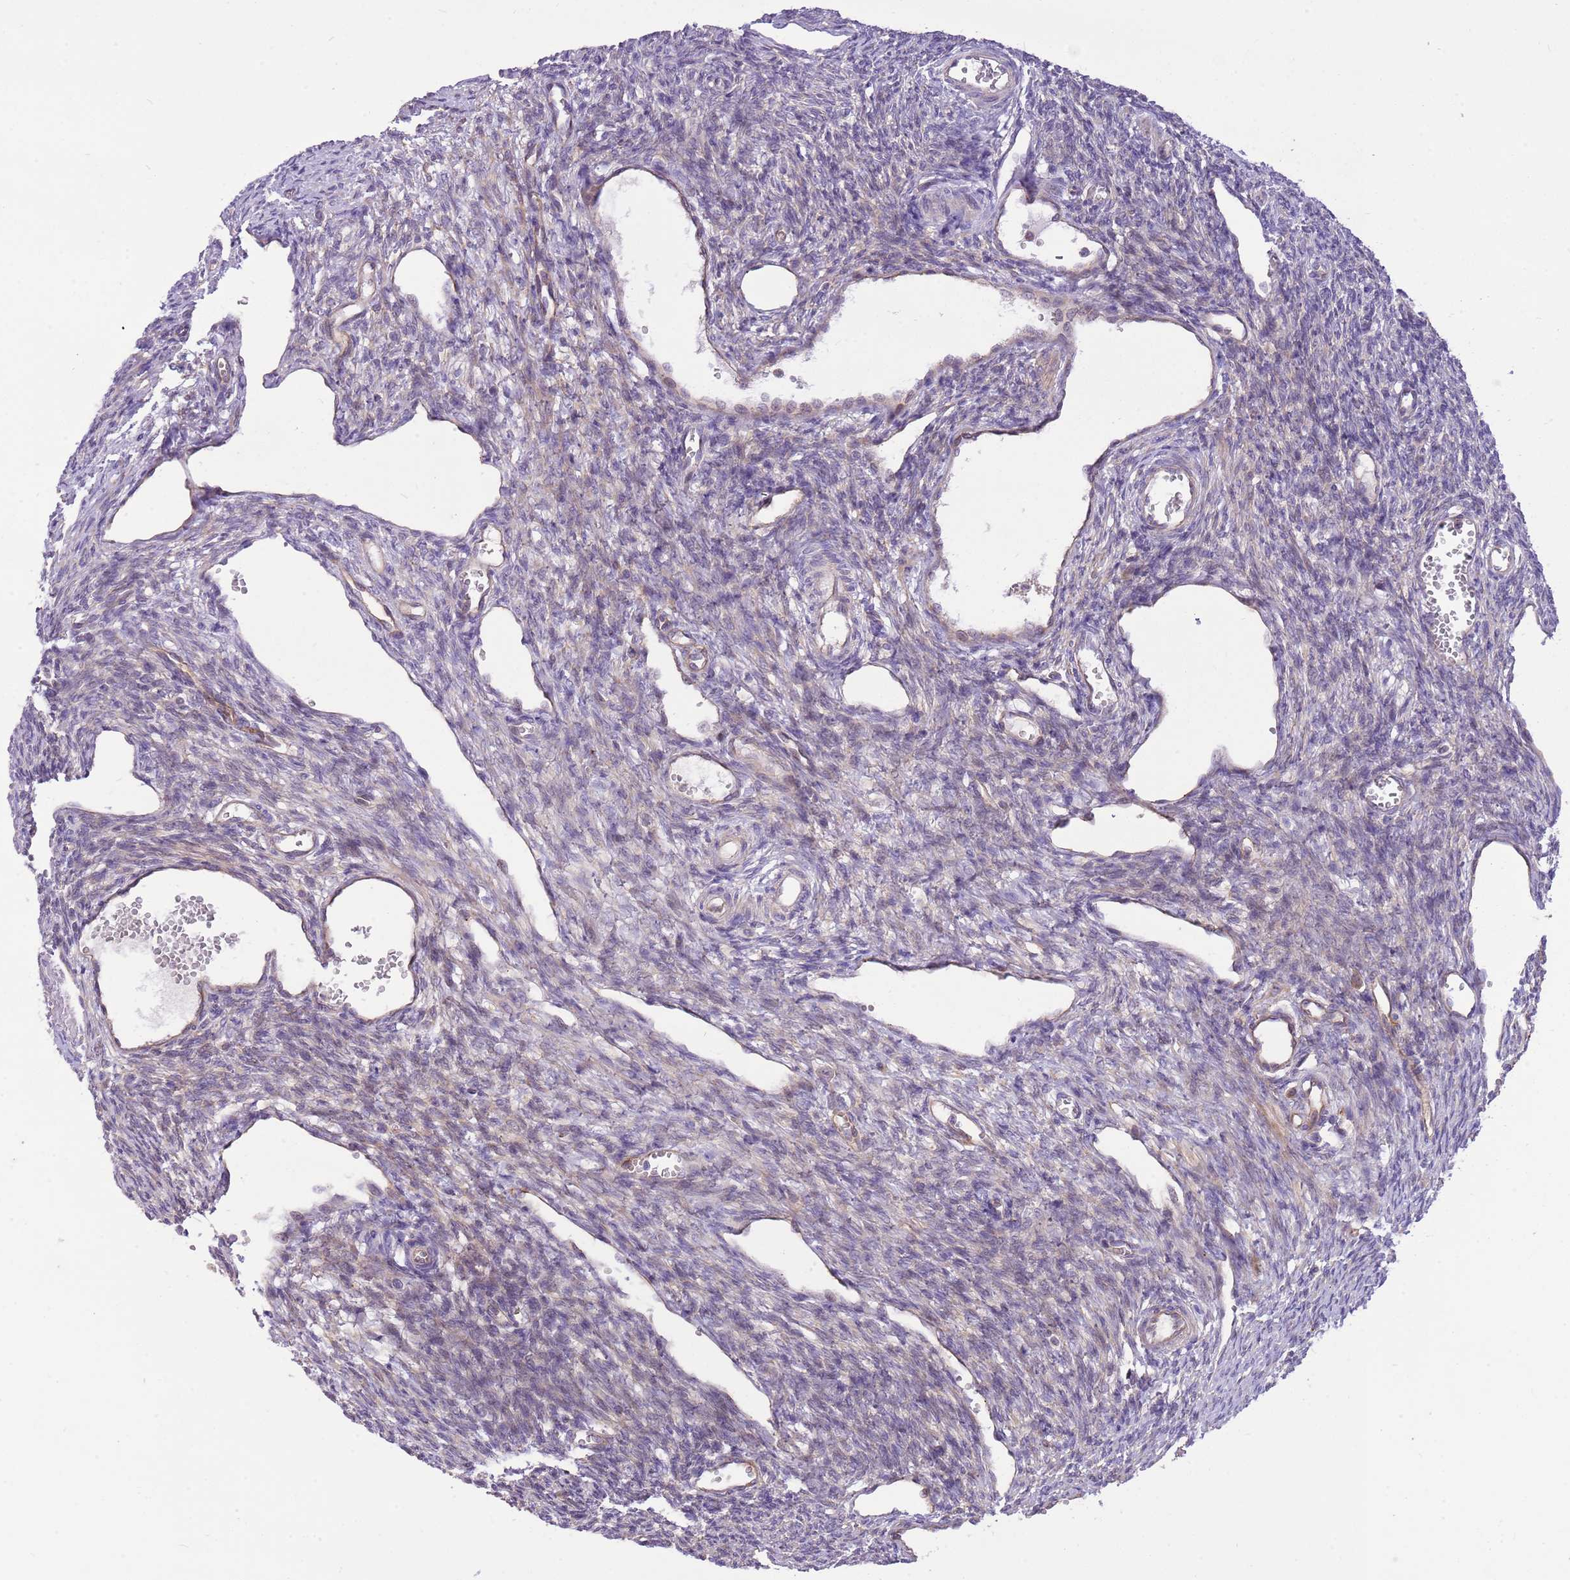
{"staining": {"intensity": "strong", "quantity": ">75%", "location": "cytoplasmic/membranous"}, "tissue": "ovary", "cell_type": "Follicle cells", "image_type": "normal", "snomed": [{"axis": "morphology", "description": "Normal tissue, NOS"}, {"axis": "morphology", "description": "Cyst, NOS"}, {"axis": "topography", "description": "Ovary"}], "caption": "This micrograph demonstrates immunohistochemistry (IHC) staining of normal human ovary, with high strong cytoplasmic/membranous positivity in about >75% of follicle cells.", "gene": "WASHC4", "patient": {"sex": "female", "age": 33}}